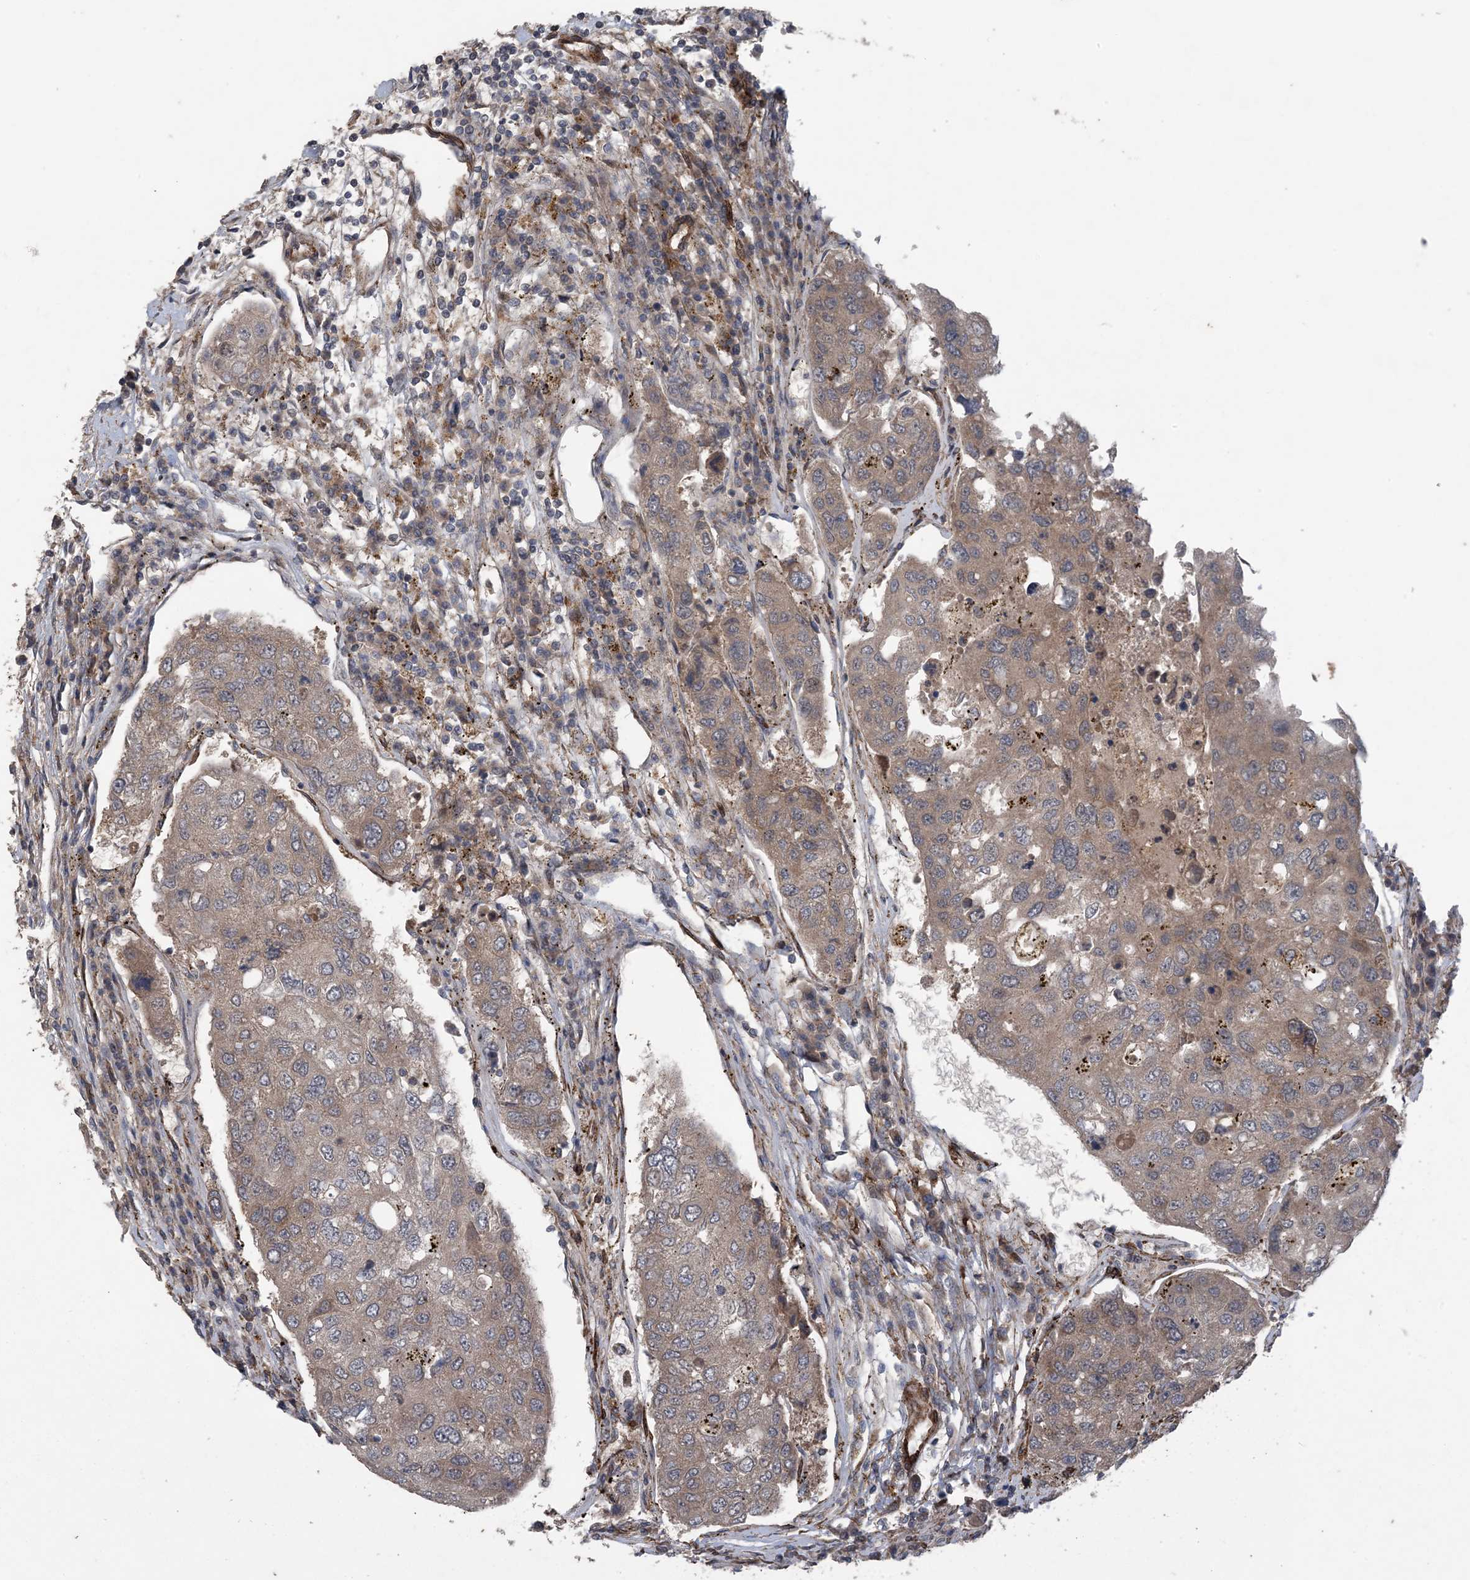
{"staining": {"intensity": "weak", "quantity": ">75%", "location": "cytoplasmic/membranous"}, "tissue": "urothelial cancer", "cell_type": "Tumor cells", "image_type": "cancer", "snomed": [{"axis": "morphology", "description": "Urothelial carcinoma, High grade"}, {"axis": "topography", "description": "Lymph node"}, {"axis": "topography", "description": "Urinary bladder"}], "caption": "Urothelial carcinoma (high-grade) stained with DAB immunohistochemistry displays low levels of weak cytoplasmic/membranous expression in approximately >75% of tumor cells.", "gene": "MYO9B", "patient": {"sex": "male", "age": 51}}